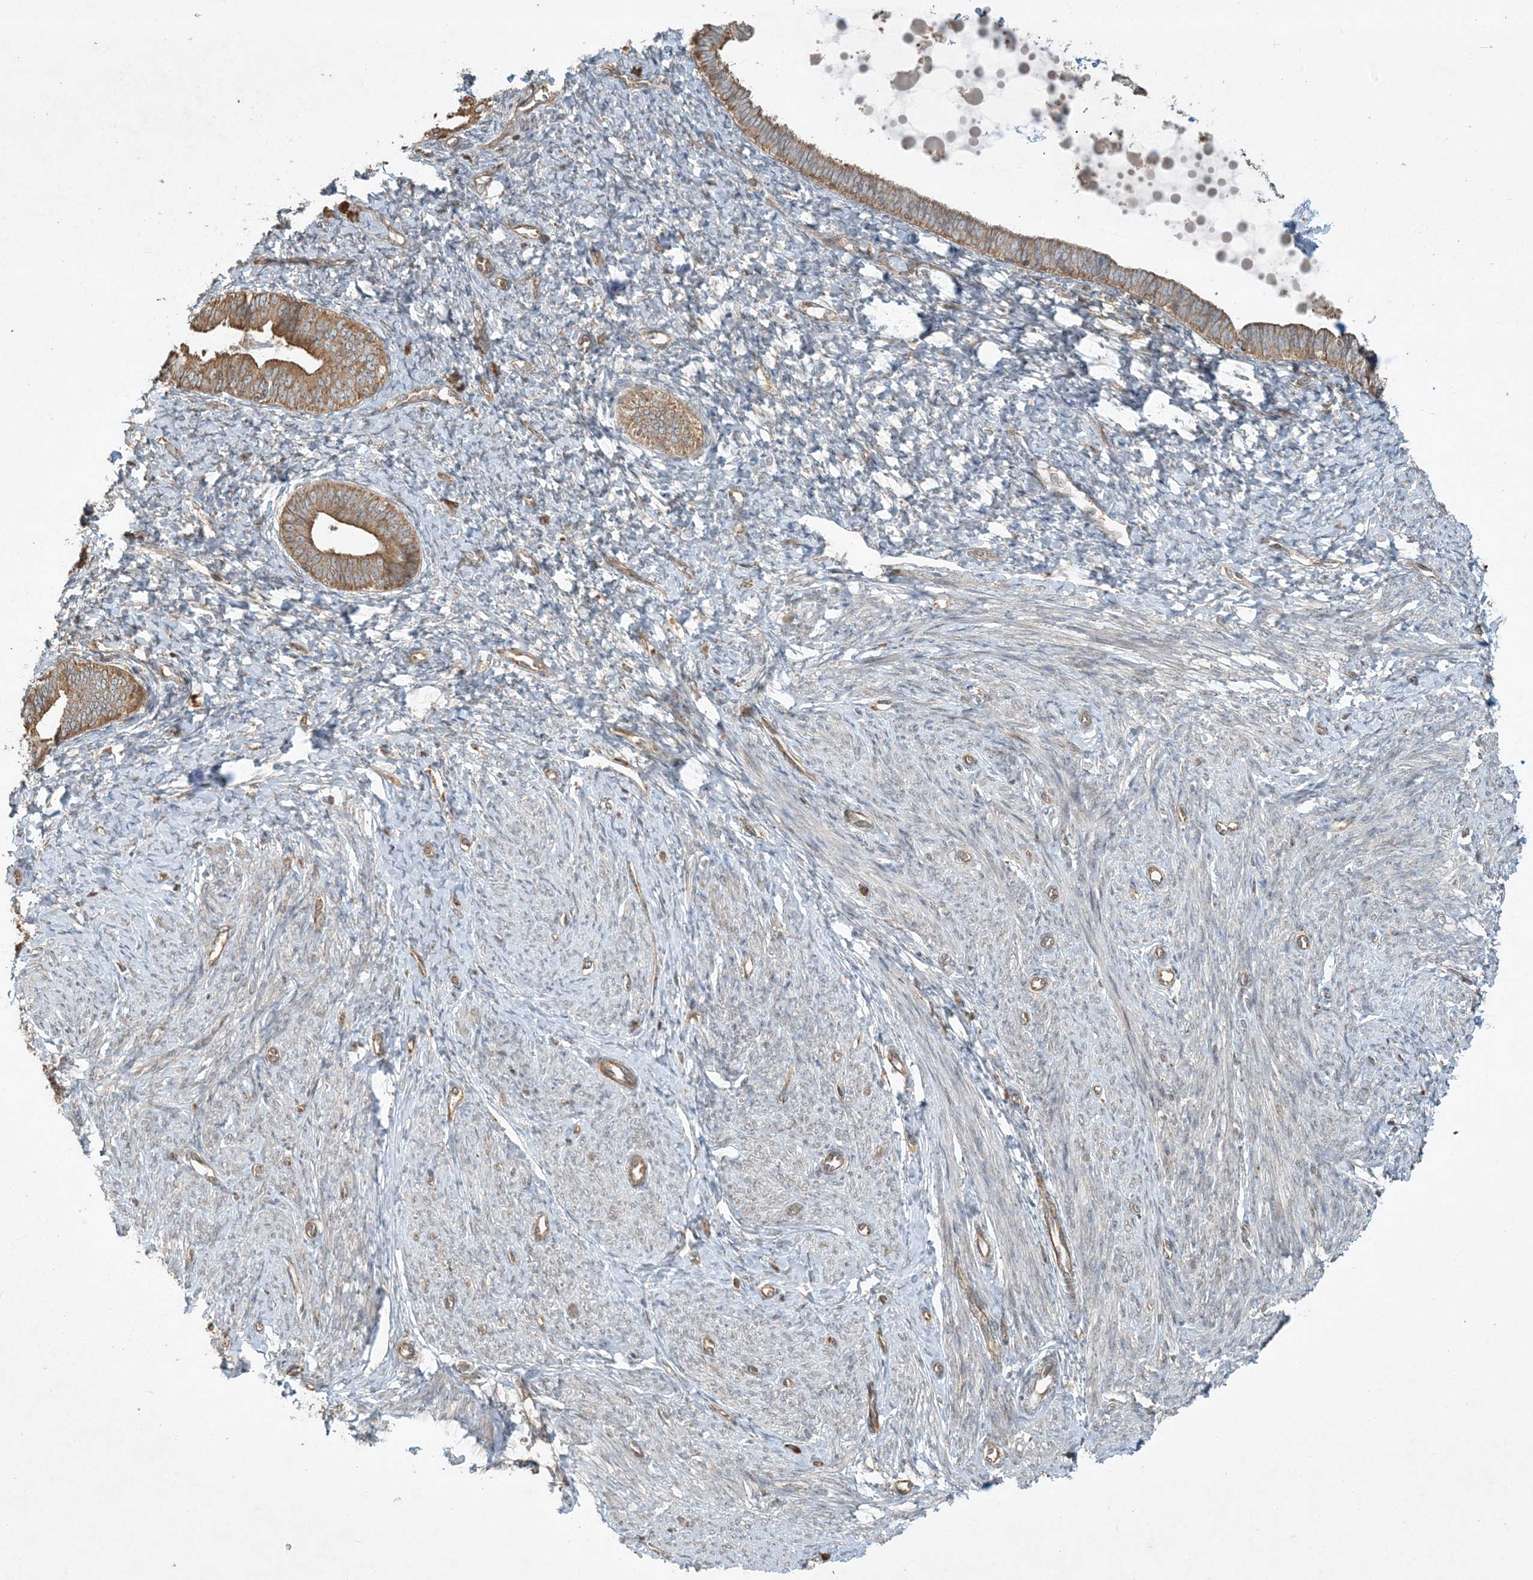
{"staining": {"intensity": "moderate", "quantity": "25%-75%", "location": "cytoplasmic/membranous"}, "tissue": "endometrium", "cell_type": "Cells in endometrial stroma", "image_type": "normal", "snomed": [{"axis": "morphology", "description": "Normal tissue, NOS"}, {"axis": "topography", "description": "Endometrium"}], "caption": "Brown immunohistochemical staining in unremarkable human endometrium demonstrates moderate cytoplasmic/membranous expression in about 25%-75% of cells in endometrial stroma. Immunohistochemistry (ihc) stains the protein in brown and the nuclei are stained blue.", "gene": "COMMD8", "patient": {"sex": "female", "age": 72}}